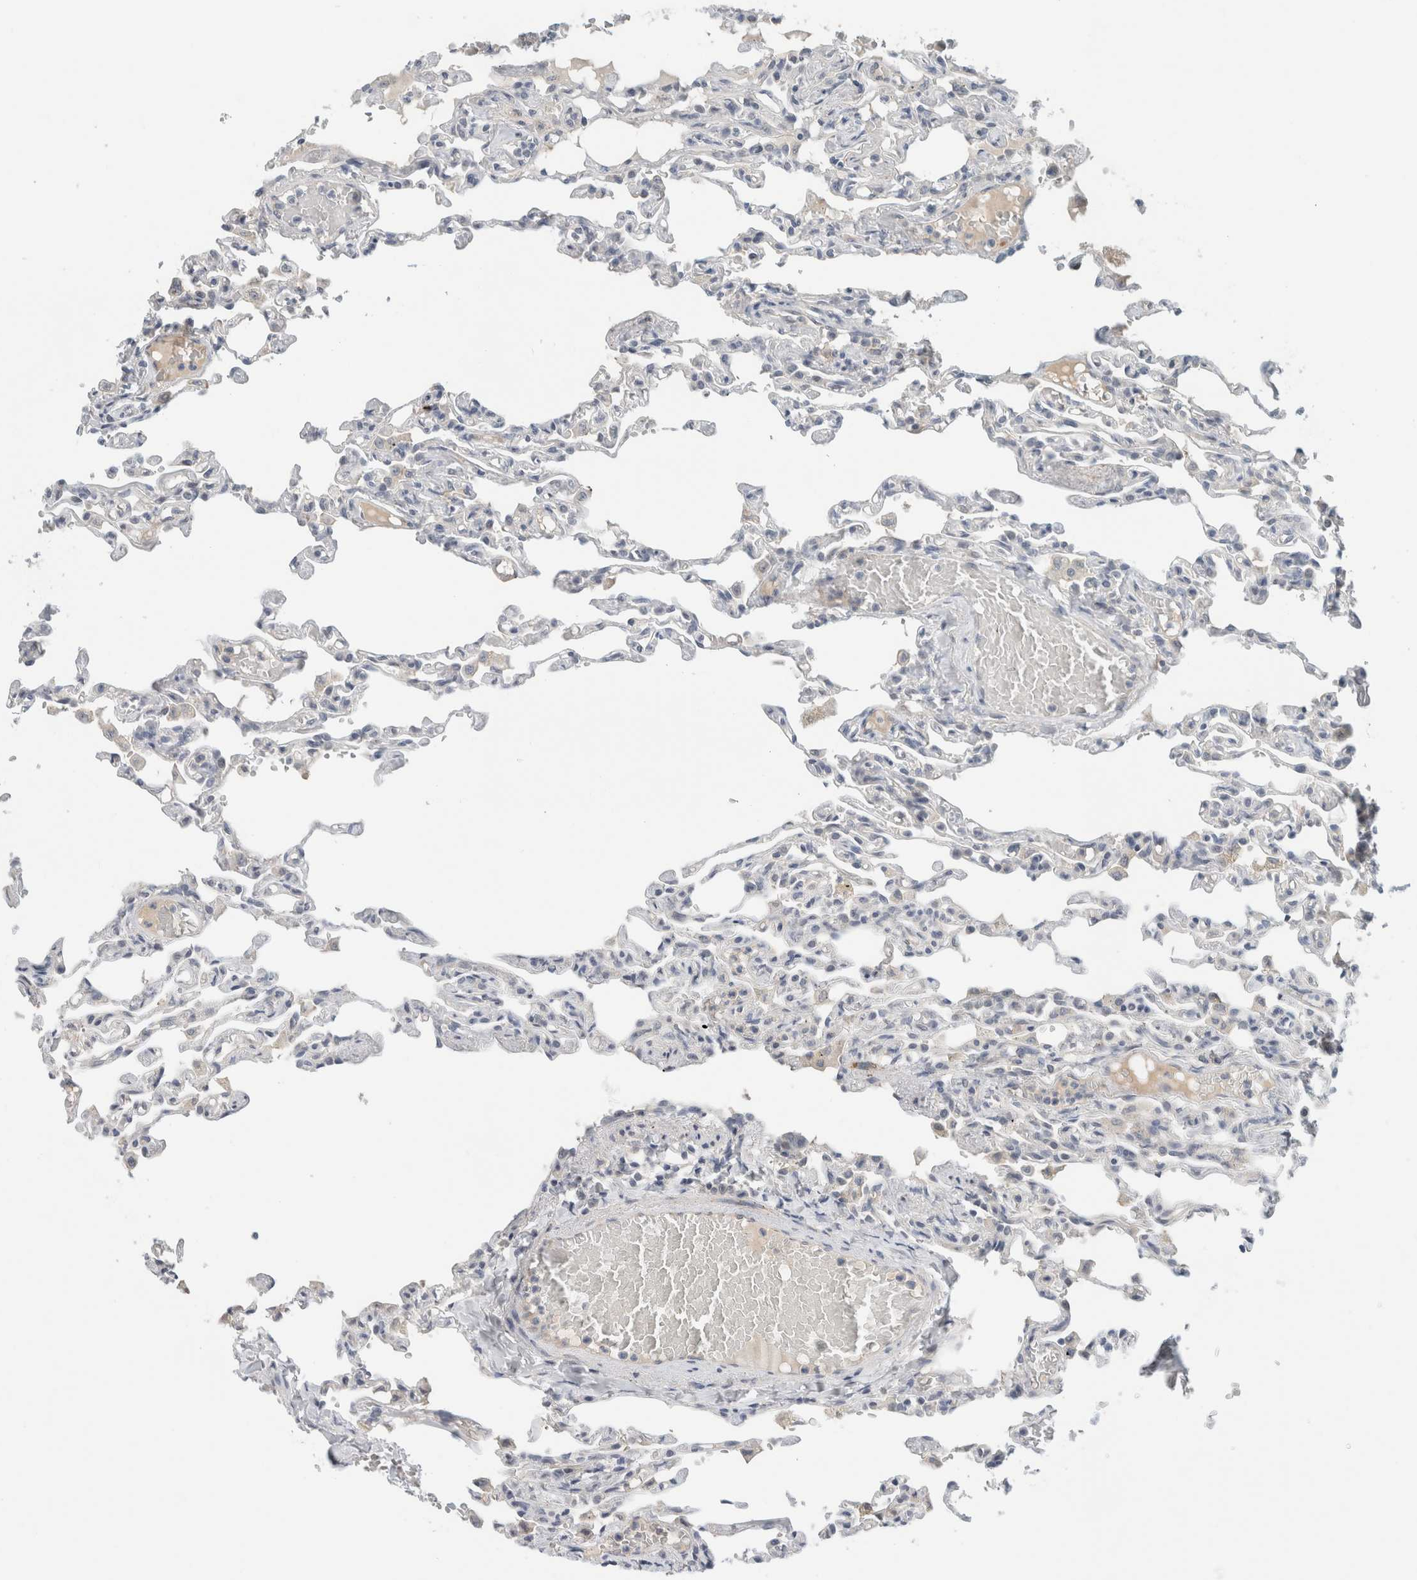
{"staining": {"intensity": "negative", "quantity": "none", "location": "none"}, "tissue": "lung", "cell_type": "Alveolar cells", "image_type": "normal", "snomed": [{"axis": "morphology", "description": "Normal tissue, NOS"}, {"axis": "topography", "description": "Lung"}], "caption": "Image shows no protein expression in alveolar cells of benign lung.", "gene": "HCN3", "patient": {"sex": "male", "age": 21}}